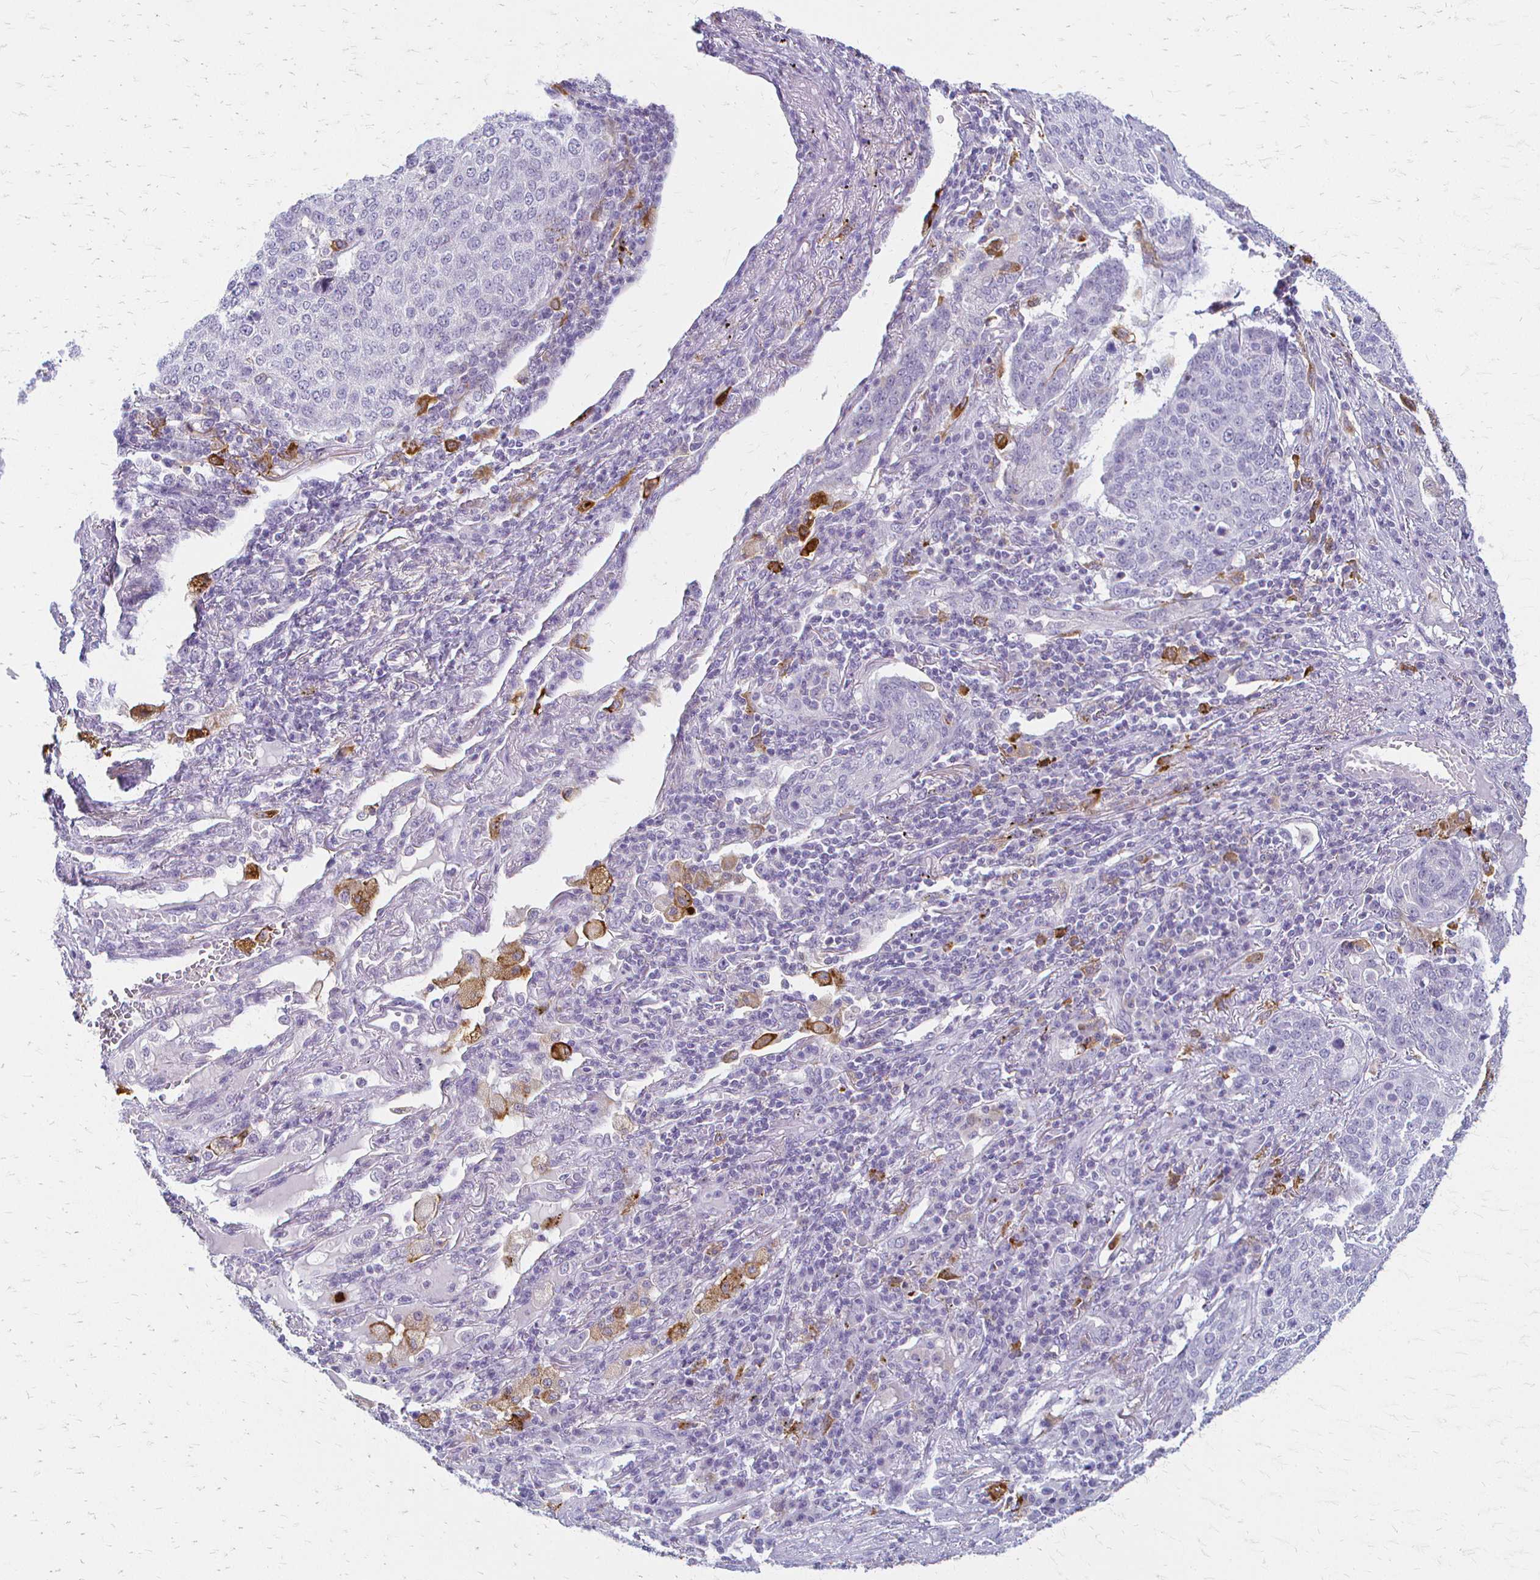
{"staining": {"intensity": "negative", "quantity": "none", "location": "none"}, "tissue": "lung cancer", "cell_type": "Tumor cells", "image_type": "cancer", "snomed": [{"axis": "morphology", "description": "Squamous cell carcinoma, NOS"}, {"axis": "topography", "description": "Lung"}], "caption": "This is an IHC micrograph of lung squamous cell carcinoma. There is no positivity in tumor cells.", "gene": "ACP5", "patient": {"sex": "male", "age": 63}}